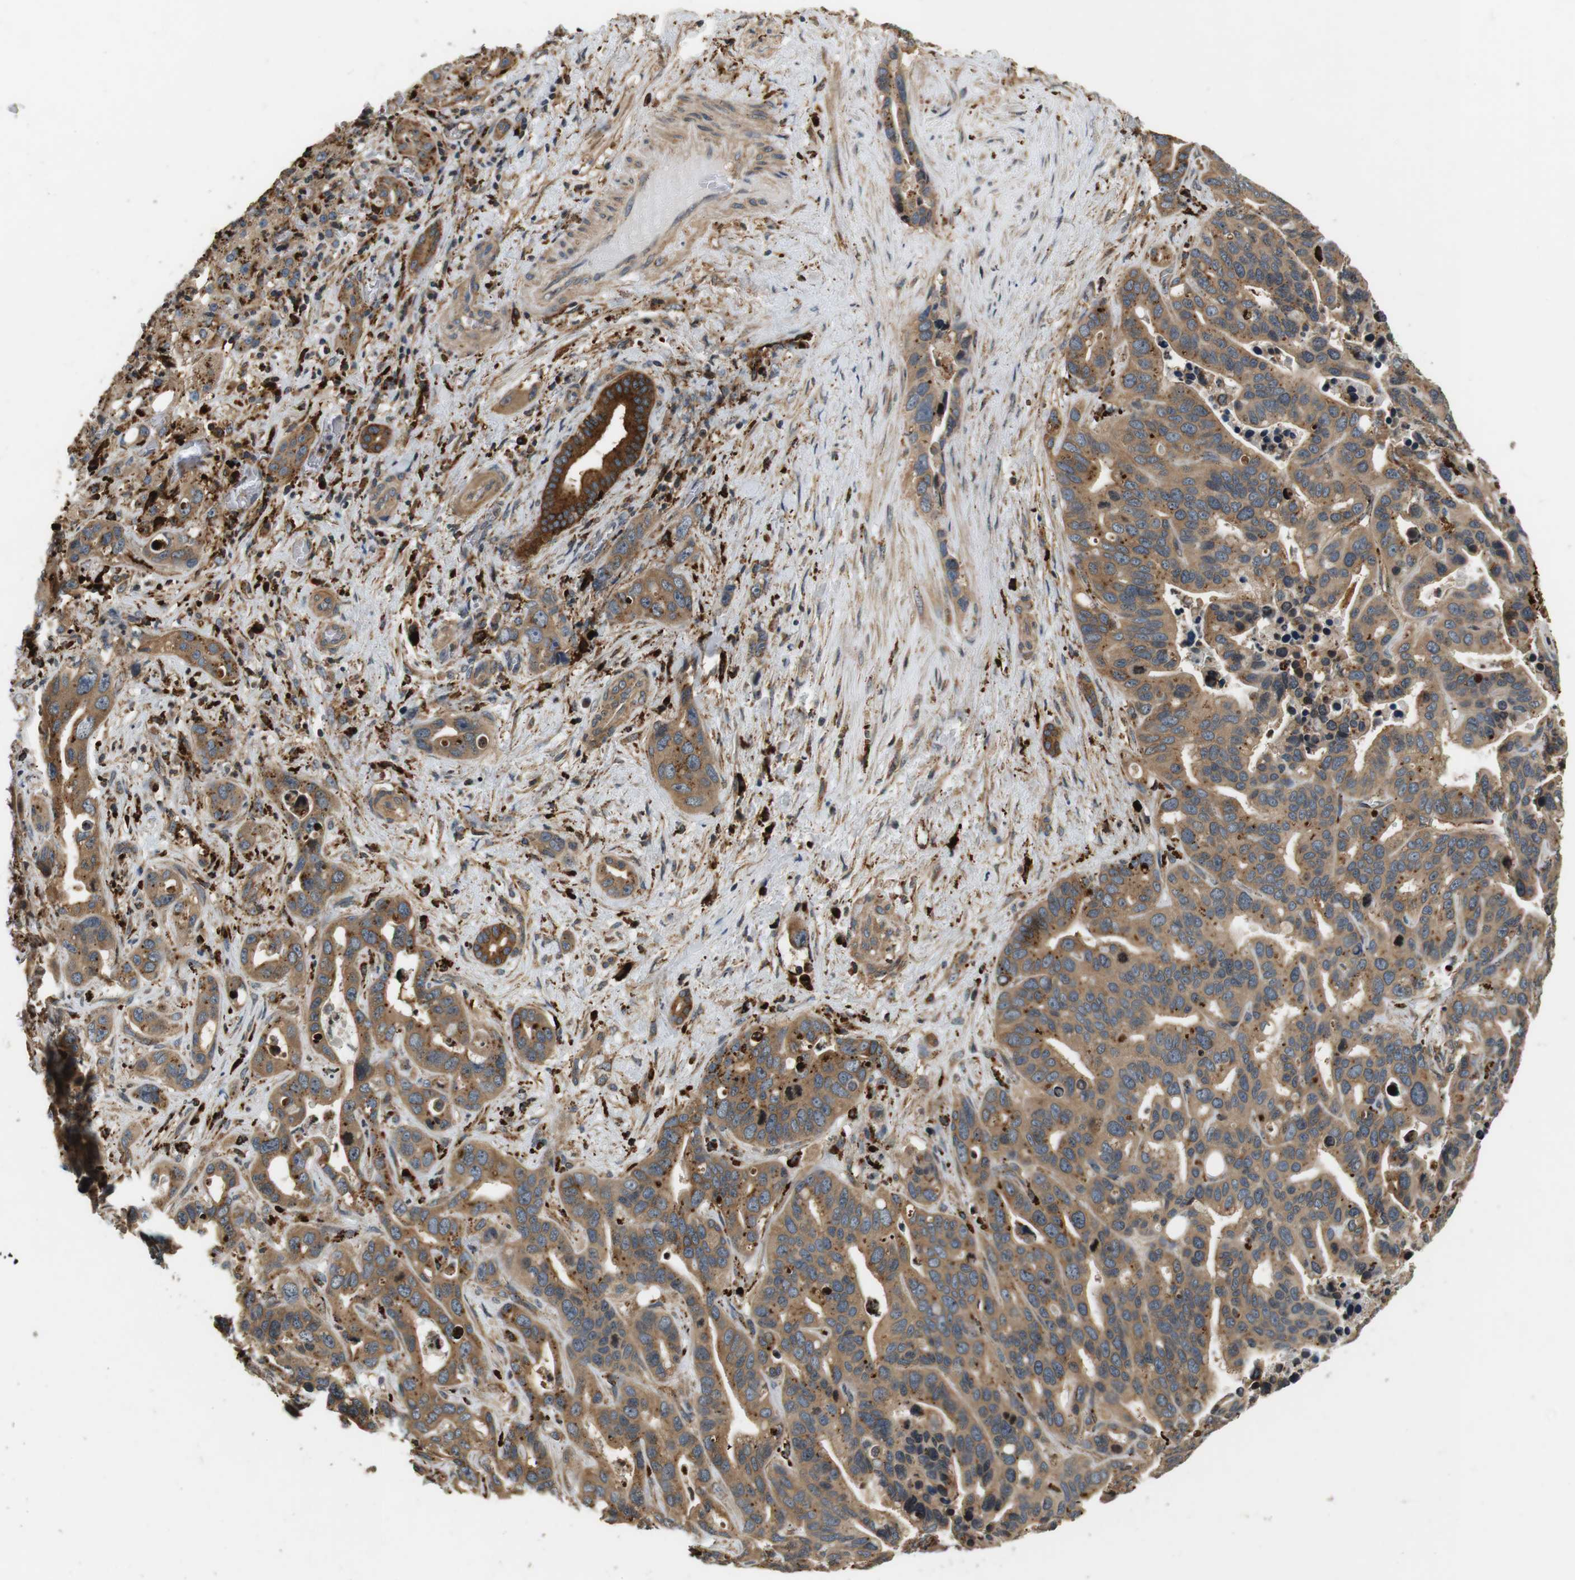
{"staining": {"intensity": "moderate", "quantity": ">75%", "location": "cytoplasmic/membranous"}, "tissue": "liver cancer", "cell_type": "Tumor cells", "image_type": "cancer", "snomed": [{"axis": "morphology", "description": "Cholangiocarcinoma"}, {"axis": "topography", "description": "Liver"}], "caption": "Liver cancer (cholangiocarcinoma) was stained to show a protein in brown. There is medium levels of moderate cytoplasmic/membranous expression in approximately >75% of tumor cells.", "gene": "TXNRD1", "patient": {"sex": "female", "age": 65}}